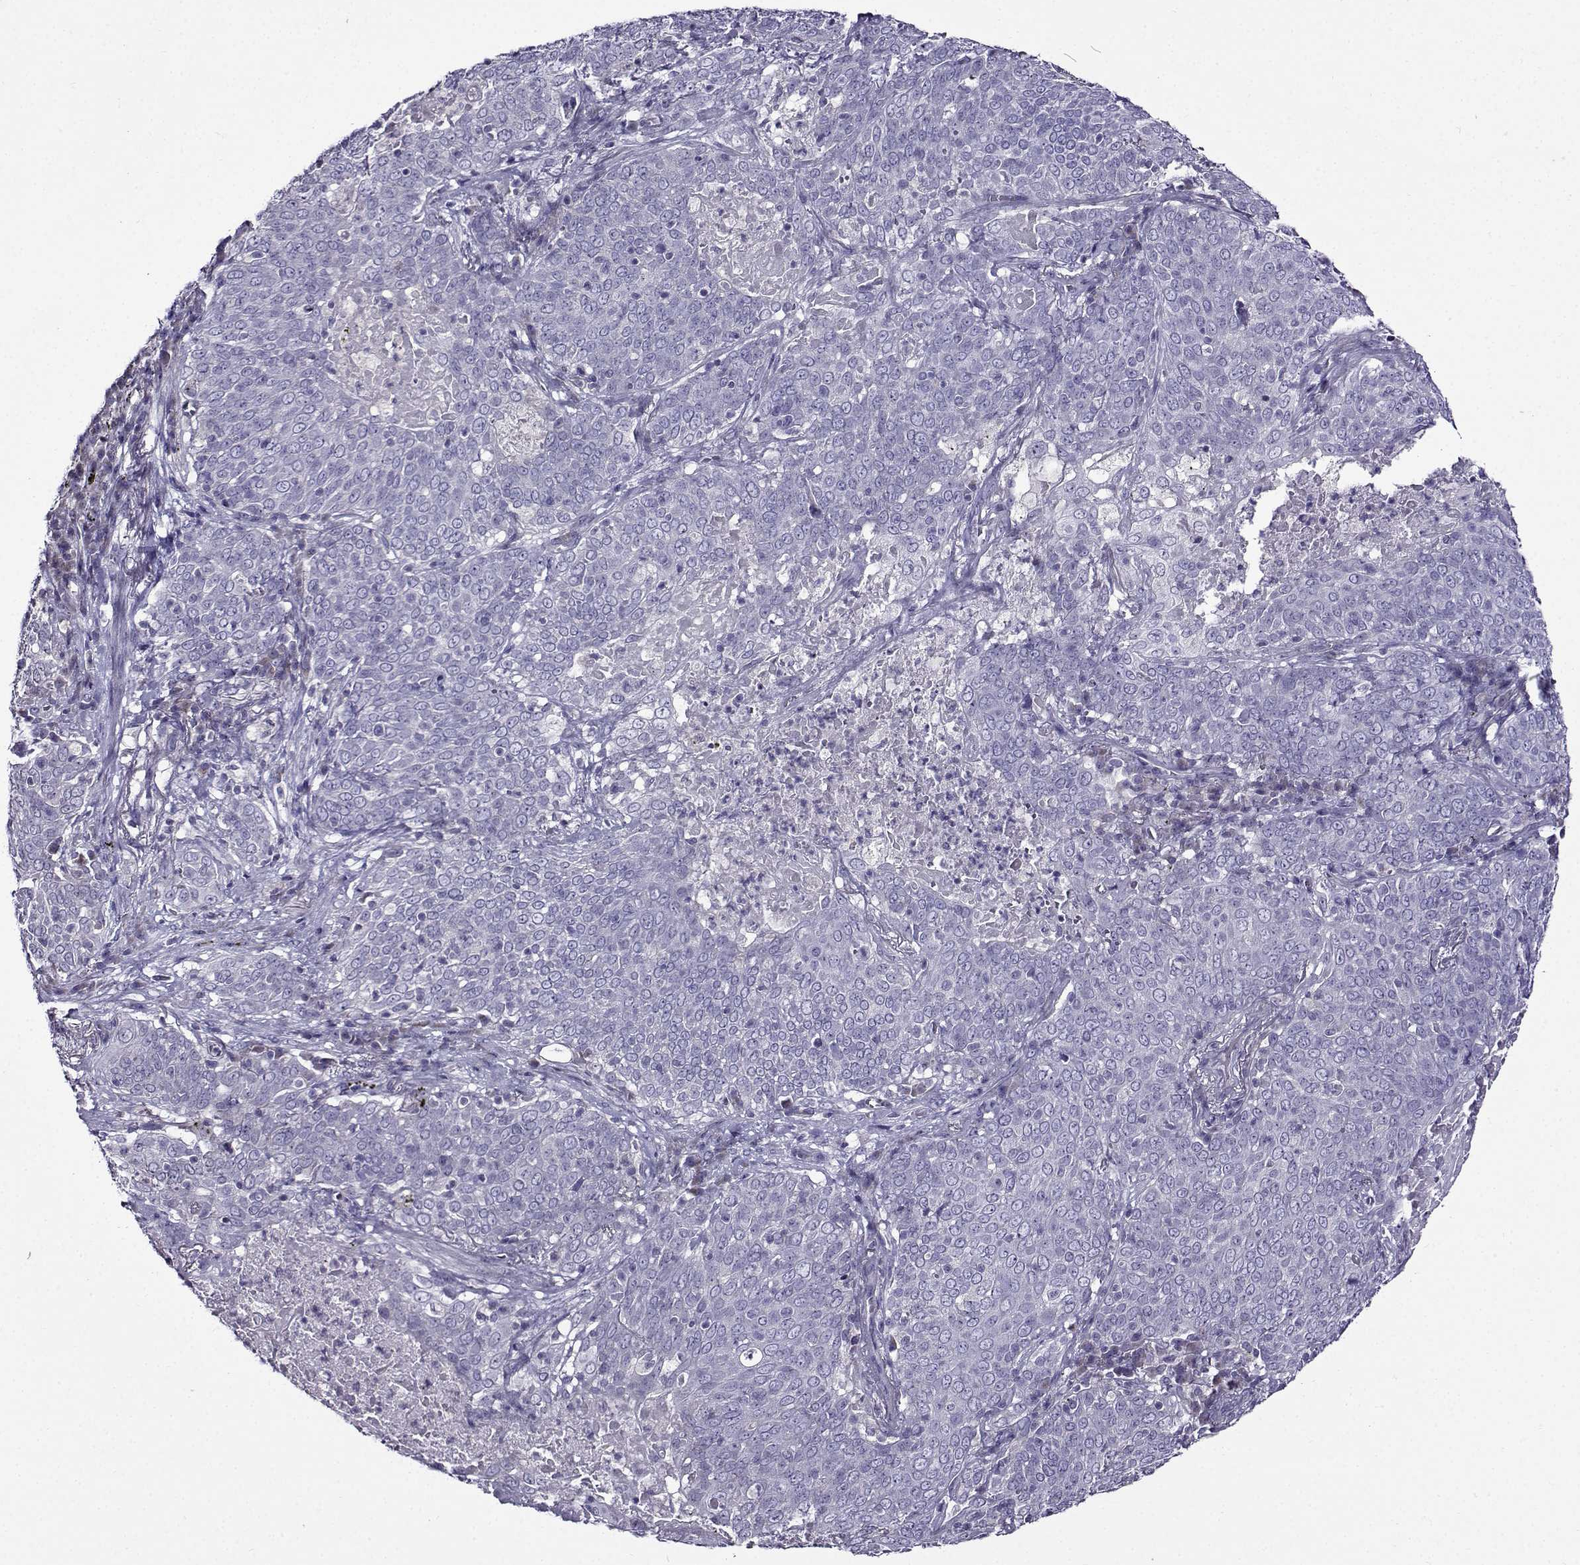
{"staining": {"intensity": "negative", "quantity": "none", "location": "none"}, "tissue": "lung cancer", "cell_type": "Tumor cells", "image_type": "cancer", "snomed": [{"axis": "morphology", "description": "Squamous cell carcinoma, NOS"}, {"axis": "topography", "description": "Lung"}], "caption": "IHC of human lung squamous cell carcinoma demonstrates no positivity in tumor cells.", "gene": "TMEM266", "patient": {"sex": "male", "age": 82}}